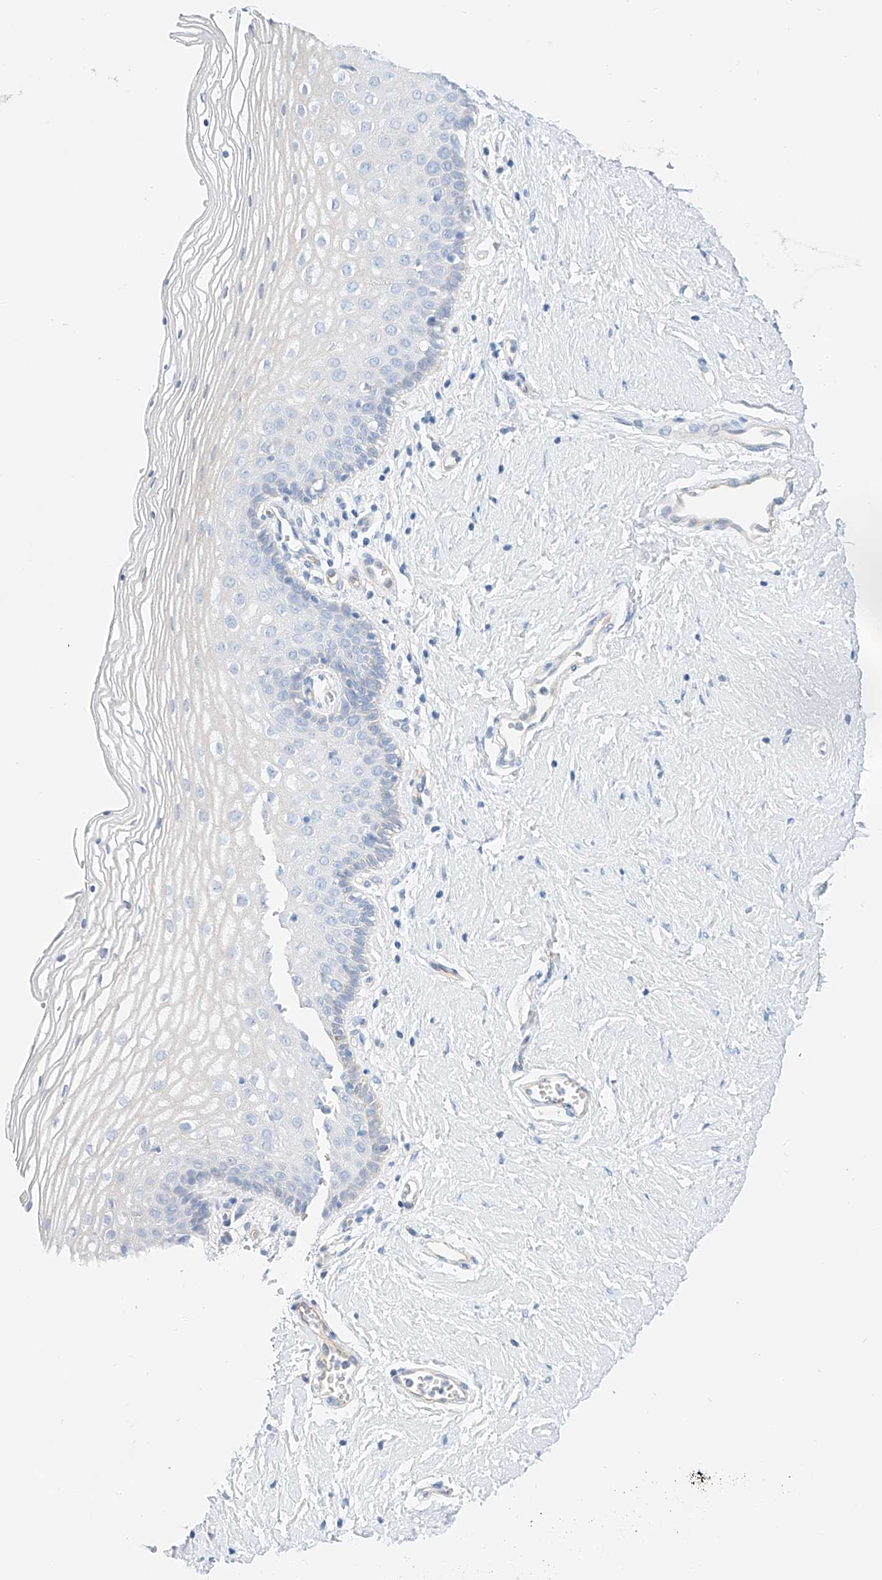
{"staining": {"intensity": "weak", "quantity": "<25%", "location": "cytoplasmic/membranous"}, "tissue": "vagina", "cell_type": "Squamous epithelial cells", "image_type": "normal", "snomed": [{"axis": "morphology", "description": "Normal tissue, NOS"}, {"axis": "topography", "description": "Vagina"}], "caption": "Squamous epithelial cells are negative for protein expression in unremarkable human vagina.", "gene": "SBSPON", "patient": {"sex": "female", "age": 32}}